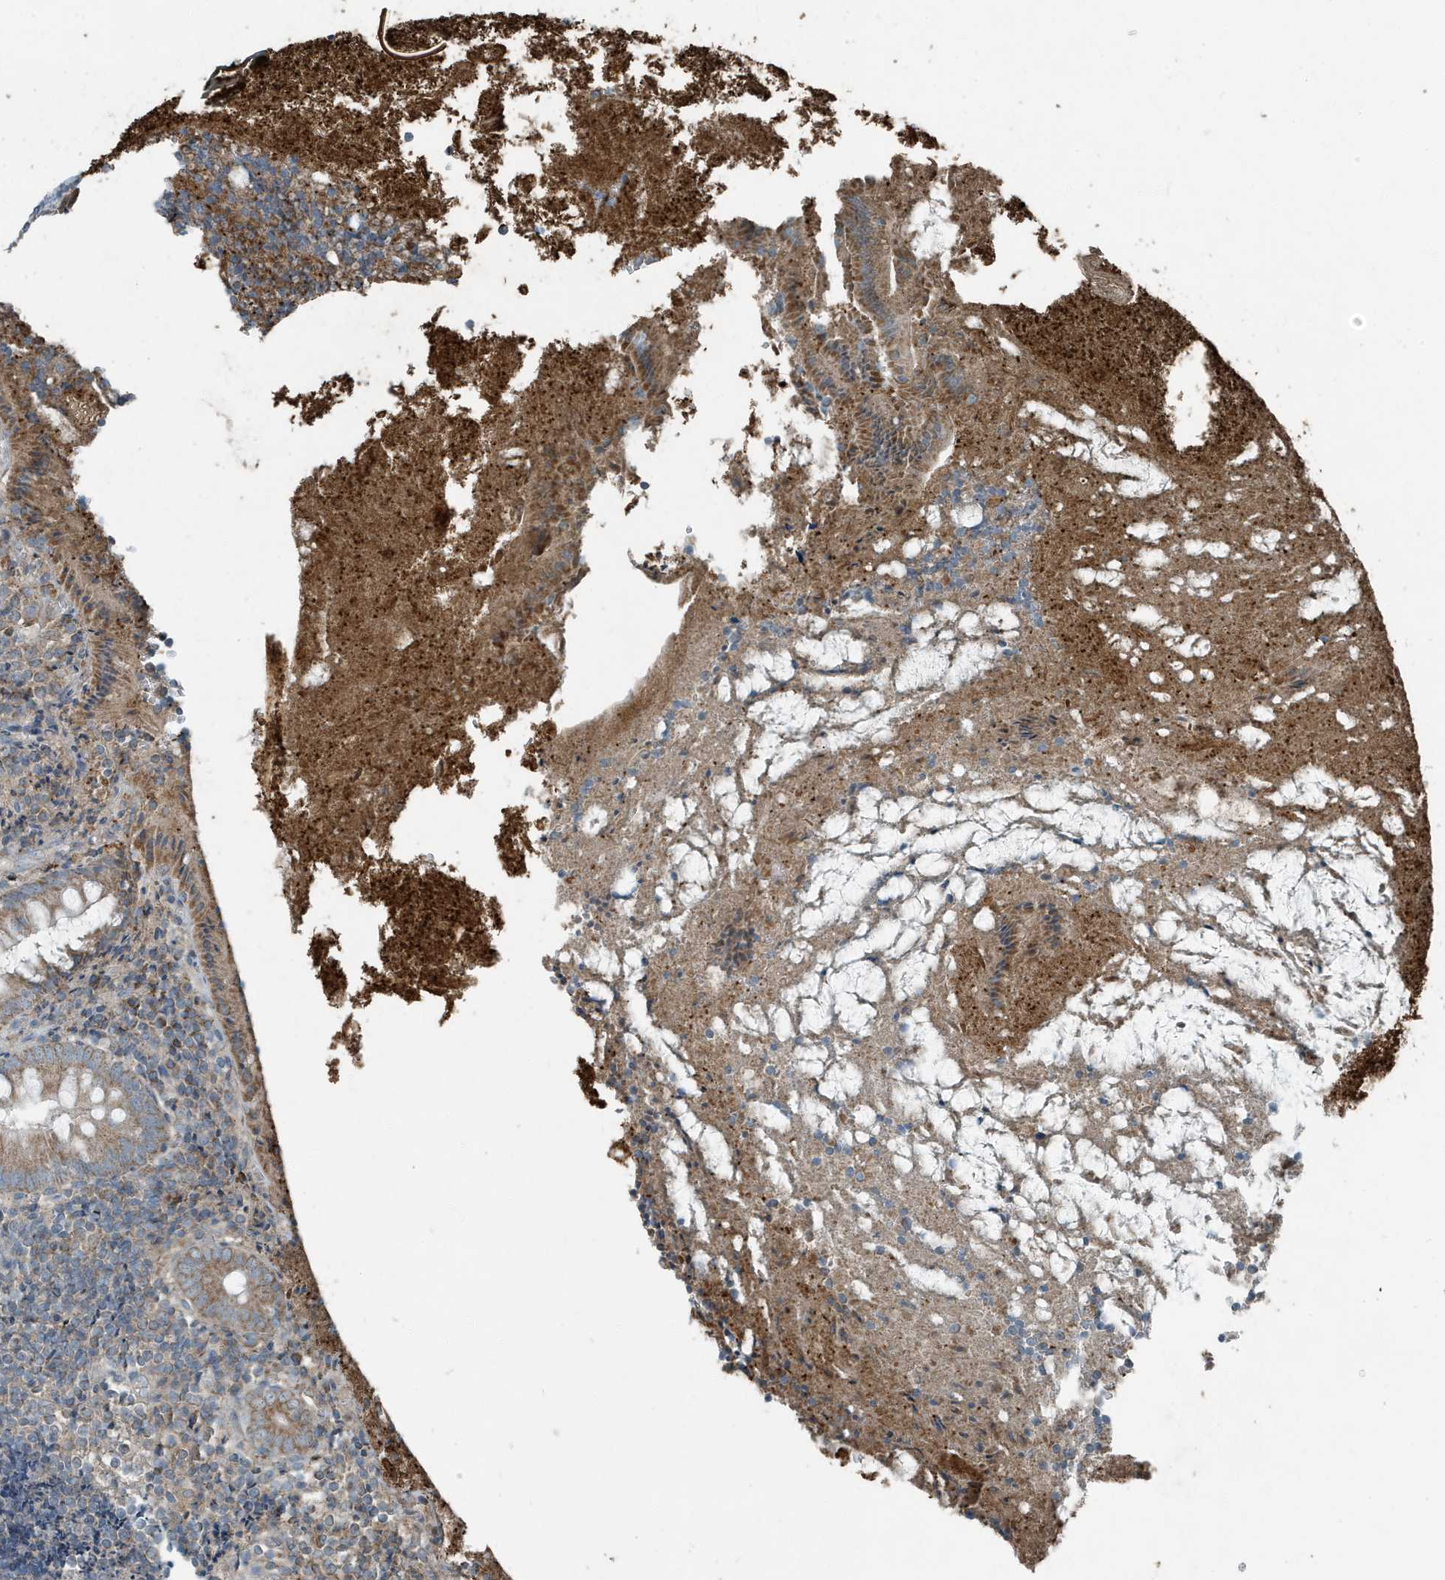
{"staining": {"intensity": "moderate", "quantity": ">75%", "location": "cytoplasmic/membranous"}, "tissue": "appendix", "cell_type": "Glandular cells", "image_type": "normal", "snomed": [{"axis": "morphology", "description": "Normal tissue, NOS"}, {"axis": "topography", "description": "Appendix"}], "caption": "Unremarkable appendix displays moderate cytoplasmic/membranous staining in approximately >75% of glandular cells, visualized by immunohistochemistry. The staining was performed using DAB, with brown indicating positive protein expression. Nuclei are stained blue with hematoxylin.", "gene": "MT", "patient": {"sex": "female", "age": 17}}